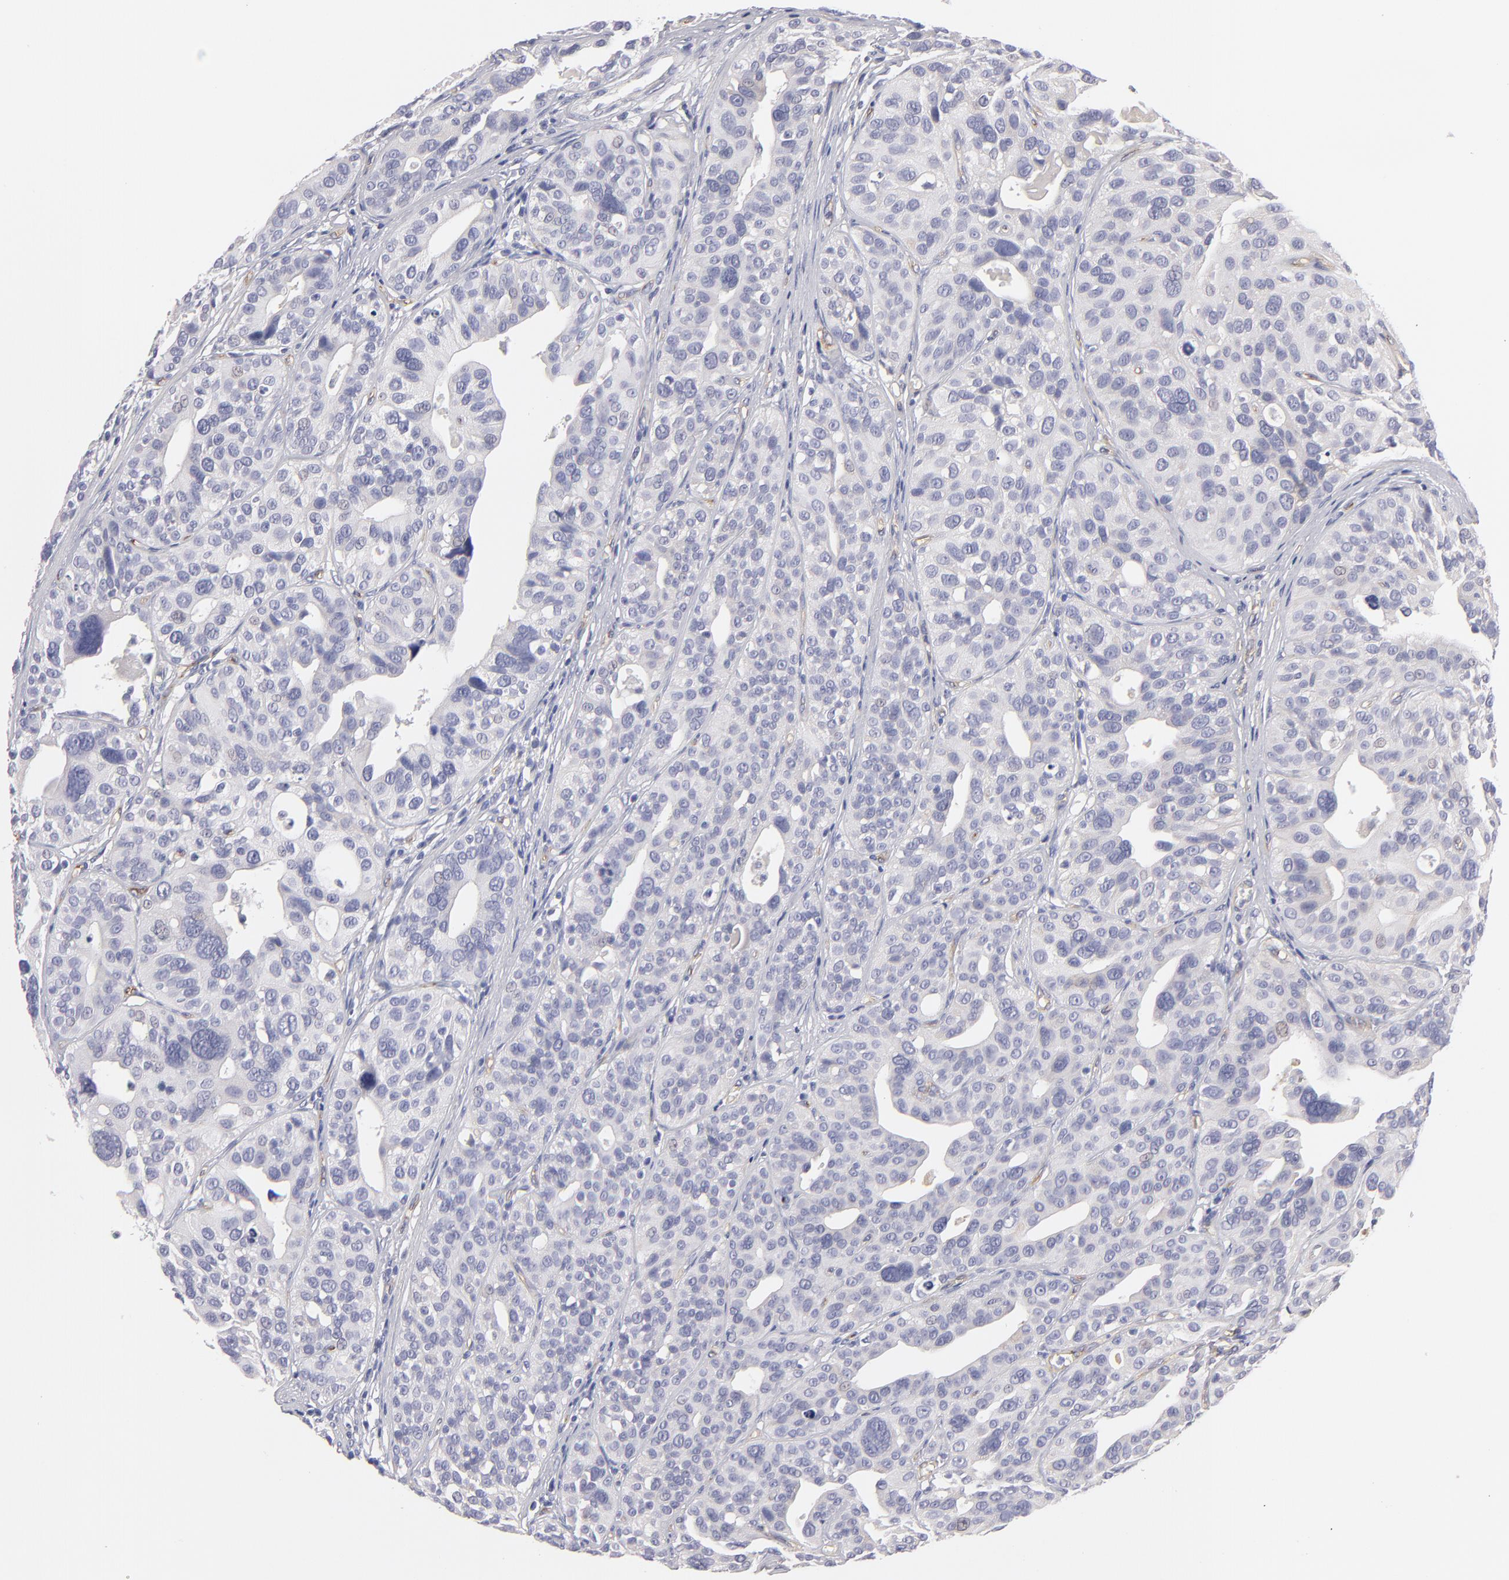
{"staining": {"intensity": "negative", "quantity": "none", "location": "none"}, "tissue": "urothelial cancer", "cell_type": "Tumor cells", "image_type": "cancer", "snomed": [{"axis": "morphology", "description": "Urothelial carcinoma, High grade"}, {"axis": "topography", "description": "Urinary bladder"}], "caption": "IHC of urothelial cancer reveals no positivity in tumor cells.", "gene": "PLVAP", "patient": {"sex": "male", "age": 56}}